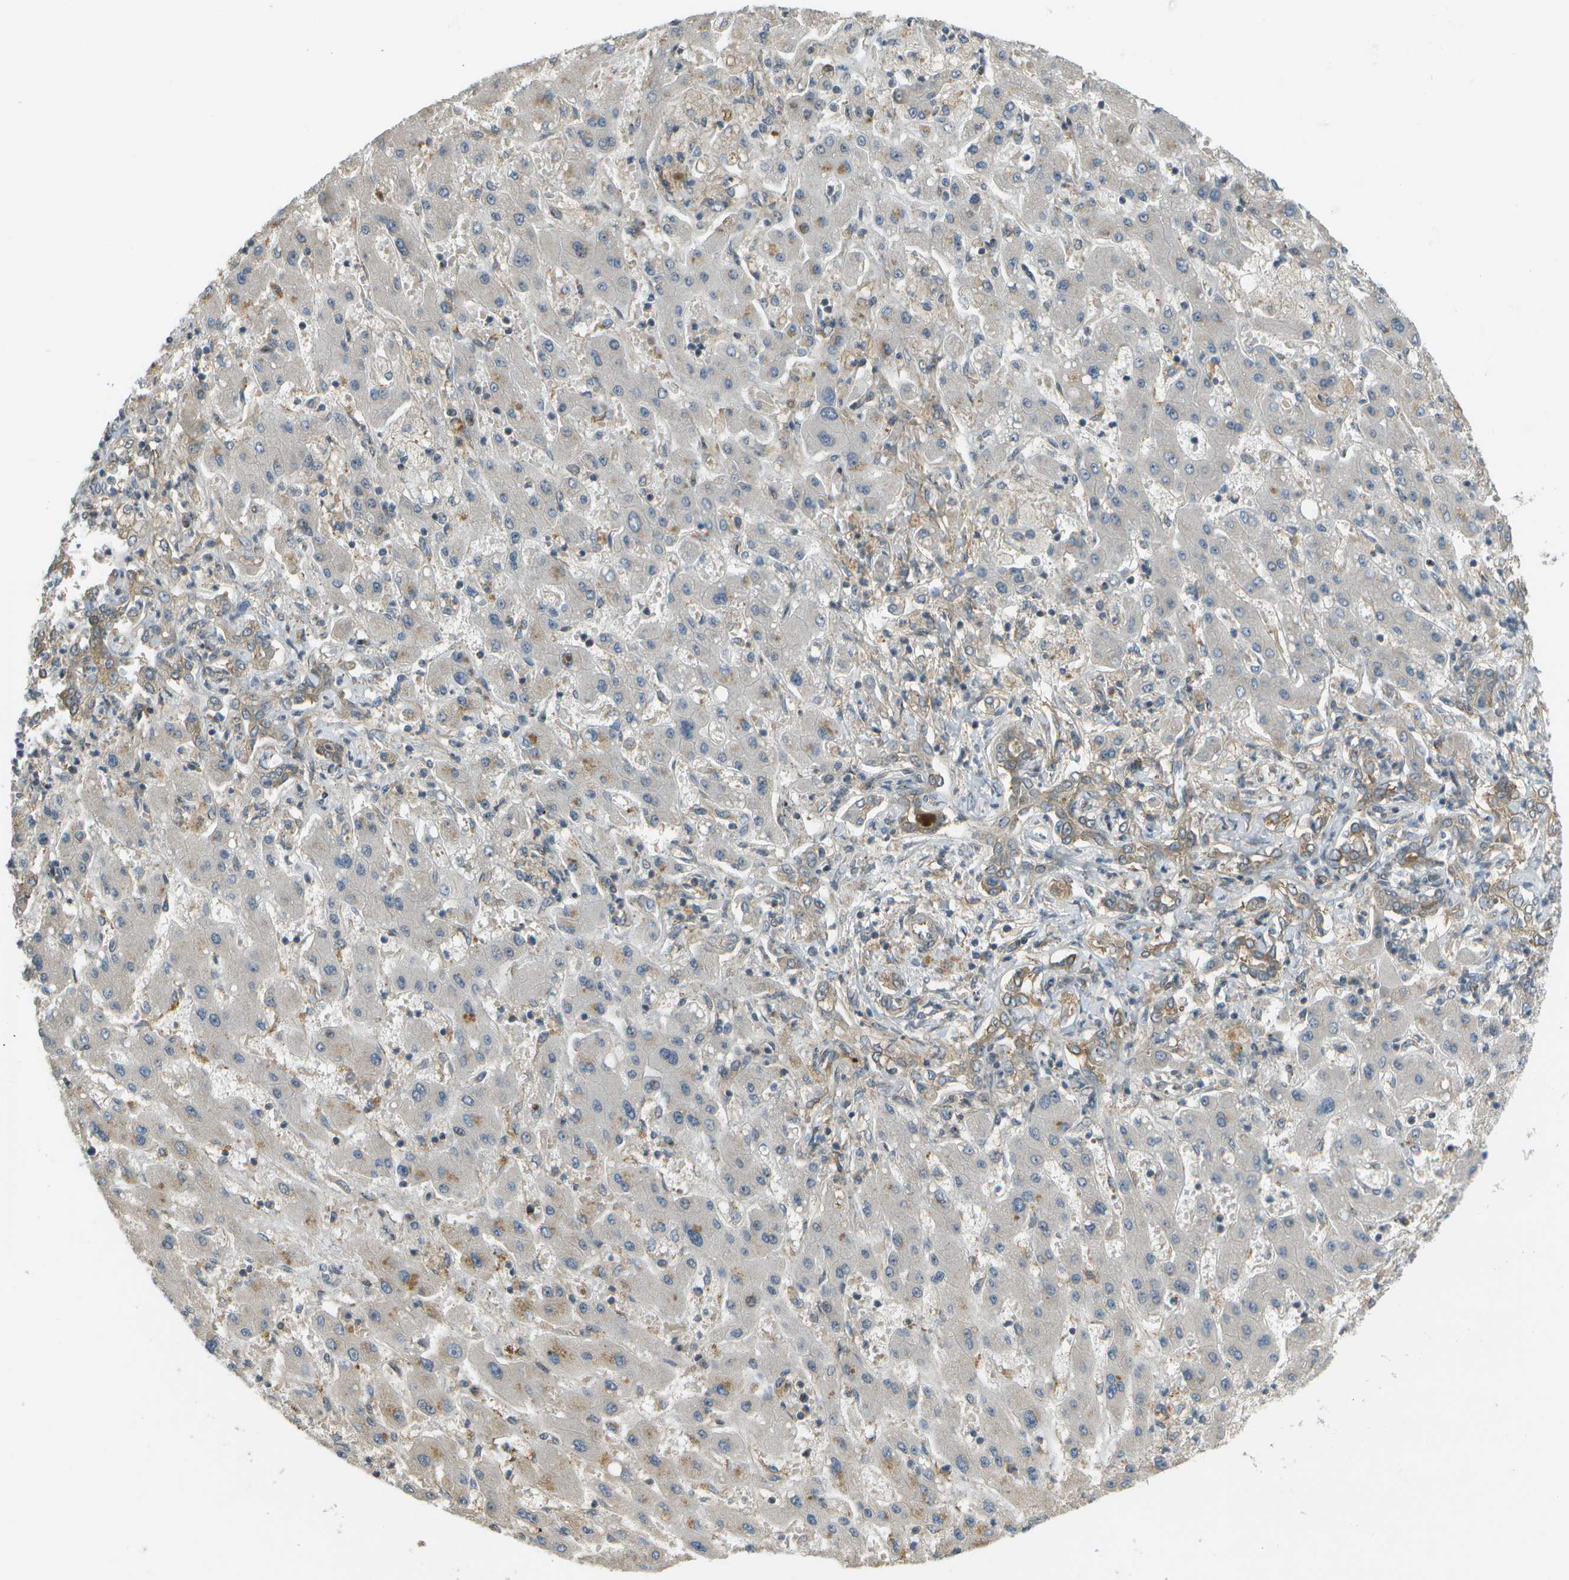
{"staining": {"intensity": "negative", "quantity": "none", "location": "none"}, "tissue": "liver cancer", "cell_type": "Tumor cells", "image_type": "cancer", "snomed": [{"axis": "morphology", "description": "Cholangiocarcinoma"}, {"axis": "topography", "description": "Liver"}], "caption": "Immunohistochemical staining of human cholangiocarcinoma (liver) displays no significant staining in tumor cells.", "gene": "WNK2", "patient": {"sex": "male", "age": 50}}